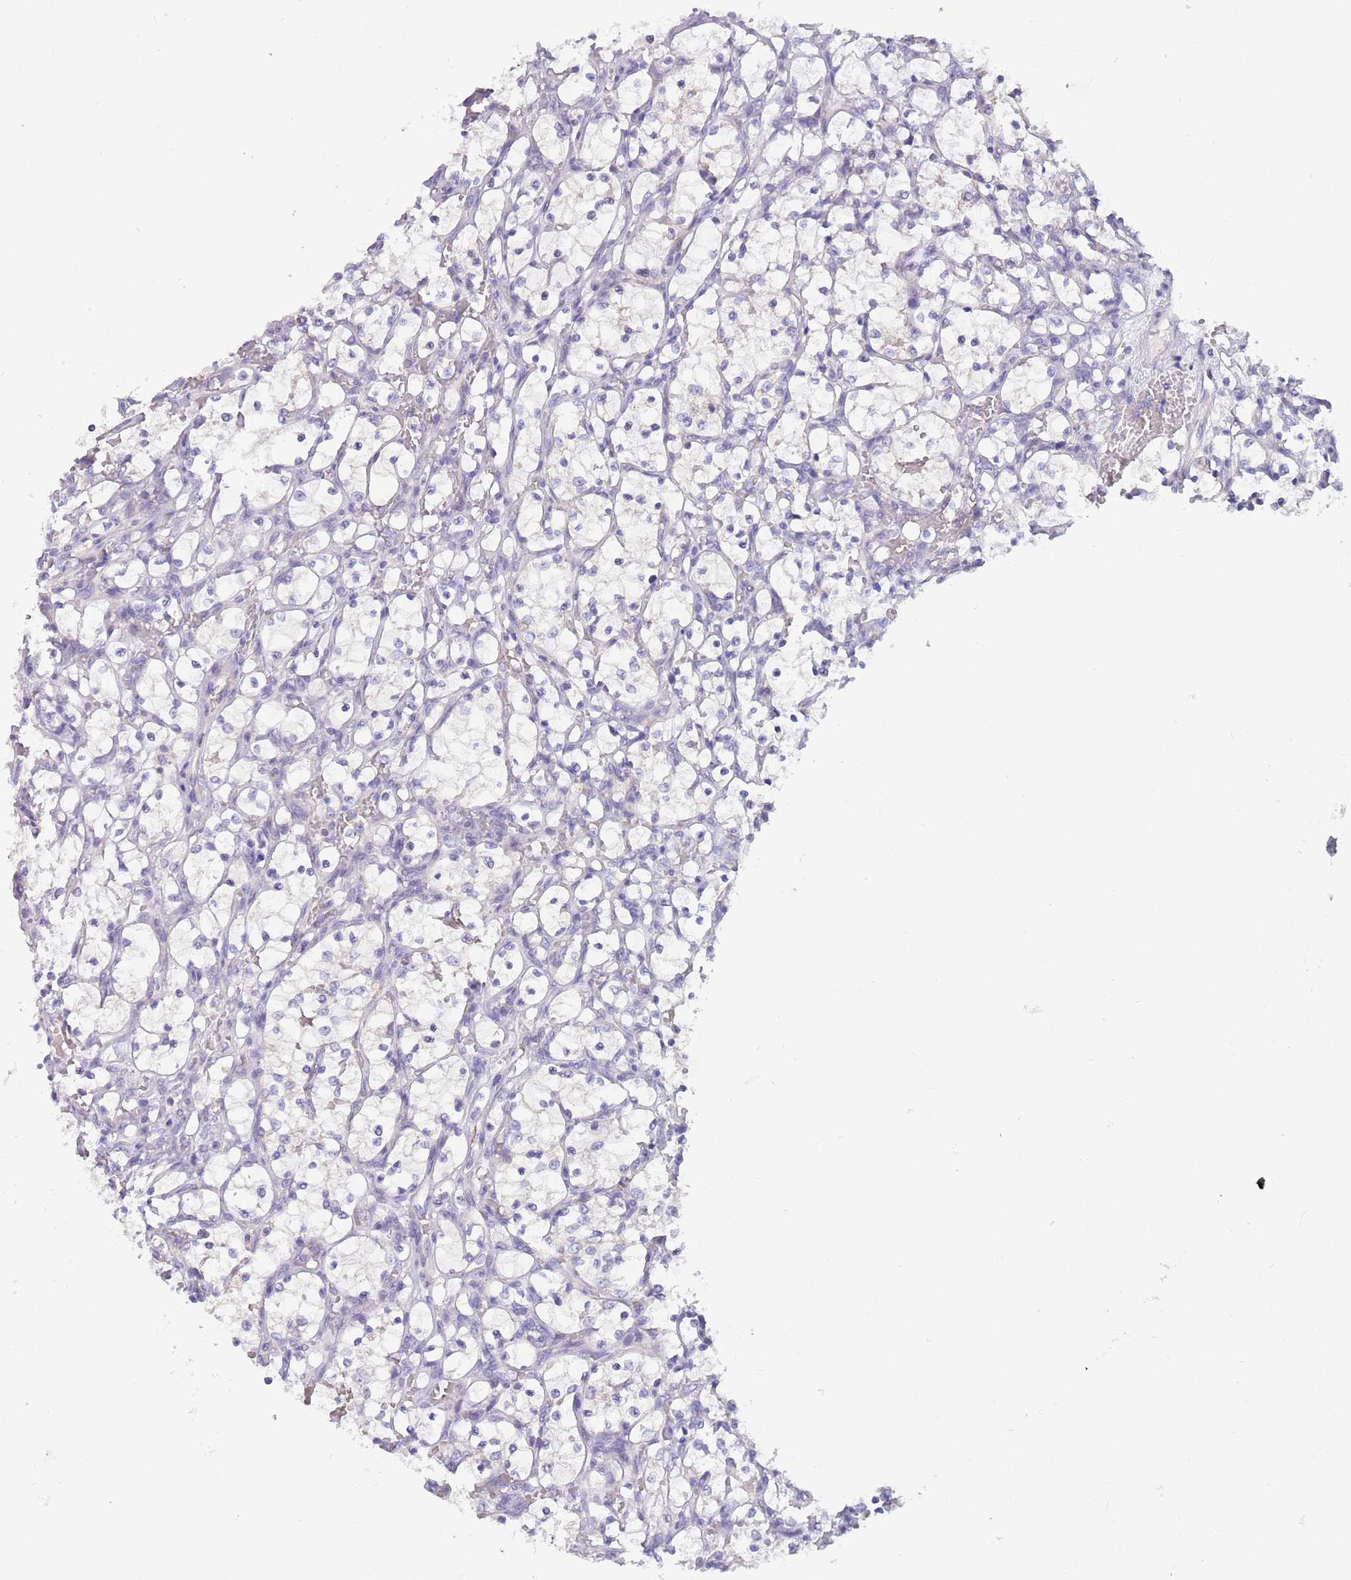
{"staining": {"intensity": "negative", "quantity": "none", "location": "none"}, "tissue": "renal cancer", "cell_type": "Tumor cells", "image_type": "cancer", "snomed": [{"axis": "morphology", "description": "Adenocarcinoma, NOS"}, {"axis": "topography", "description": "Kidney"}], "caption": "Immunohistochemistry photomicrograph of human renal cancer (adenocarcinoma) stained for a protein (brown), which displays no positivity in tumor cells.", "gene": "DDHD1", "patient": {"sex": "female", "age": 69}}